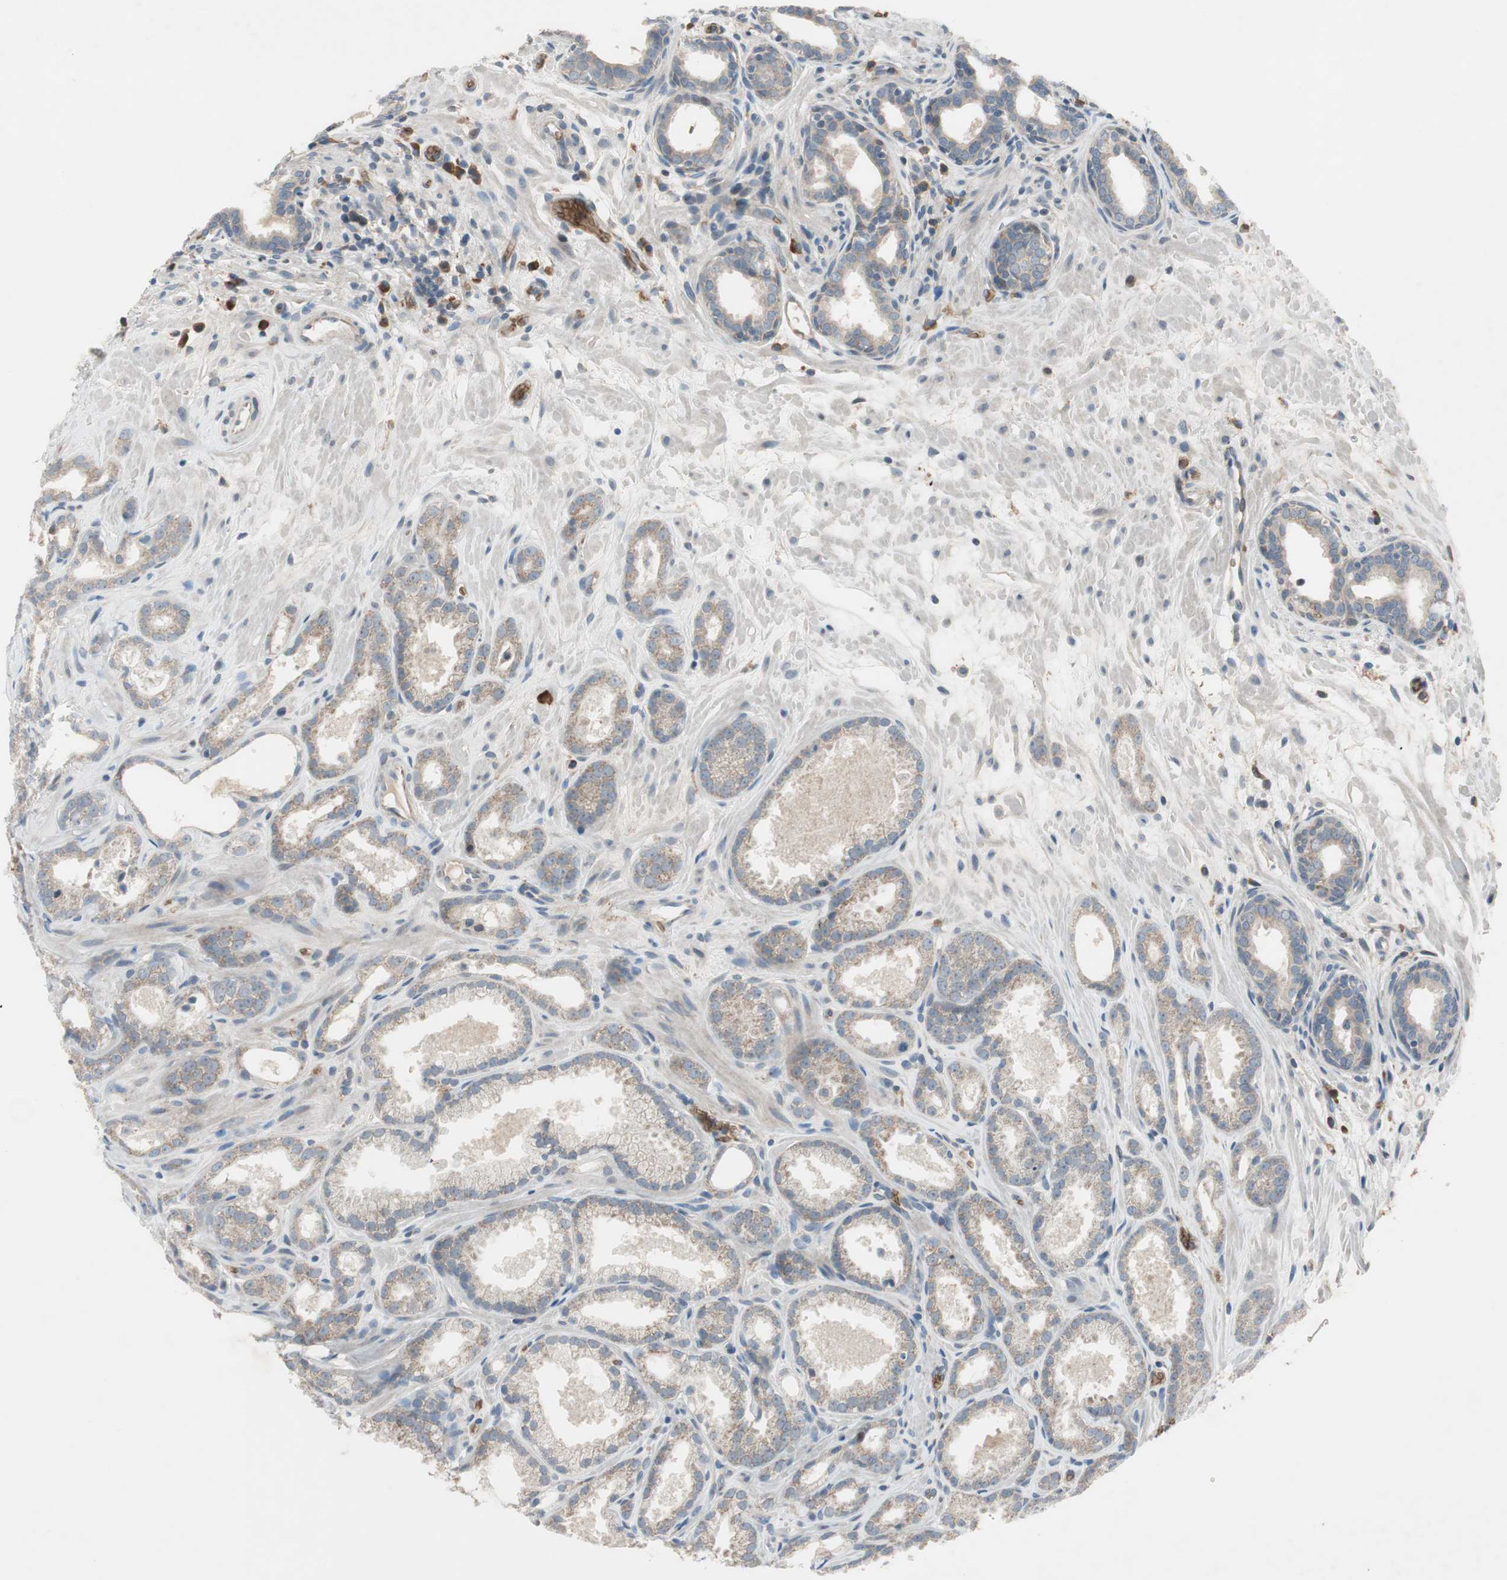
{"staining": {"intensity": "weak", "quantity": ">75%", "location": "cytoplasmic/membranous"}, "tissue": "prostate cancer", "cell_type": "Tumor cells", "image_type": "cancer", "snomed": [{"axis": "morphology", "description": "Adenocarcinoma, Low grade"}, {"axis": "topography", "description": "Prostate"}], "caption": "Weak cytoplasmic/membranous protein staining is present in about >75% of tumor cells in prostate cancer (adenocarcinoma (low-grade)).", "gene": "GYPC", "patient": {"sex": "male", "age": 57}}